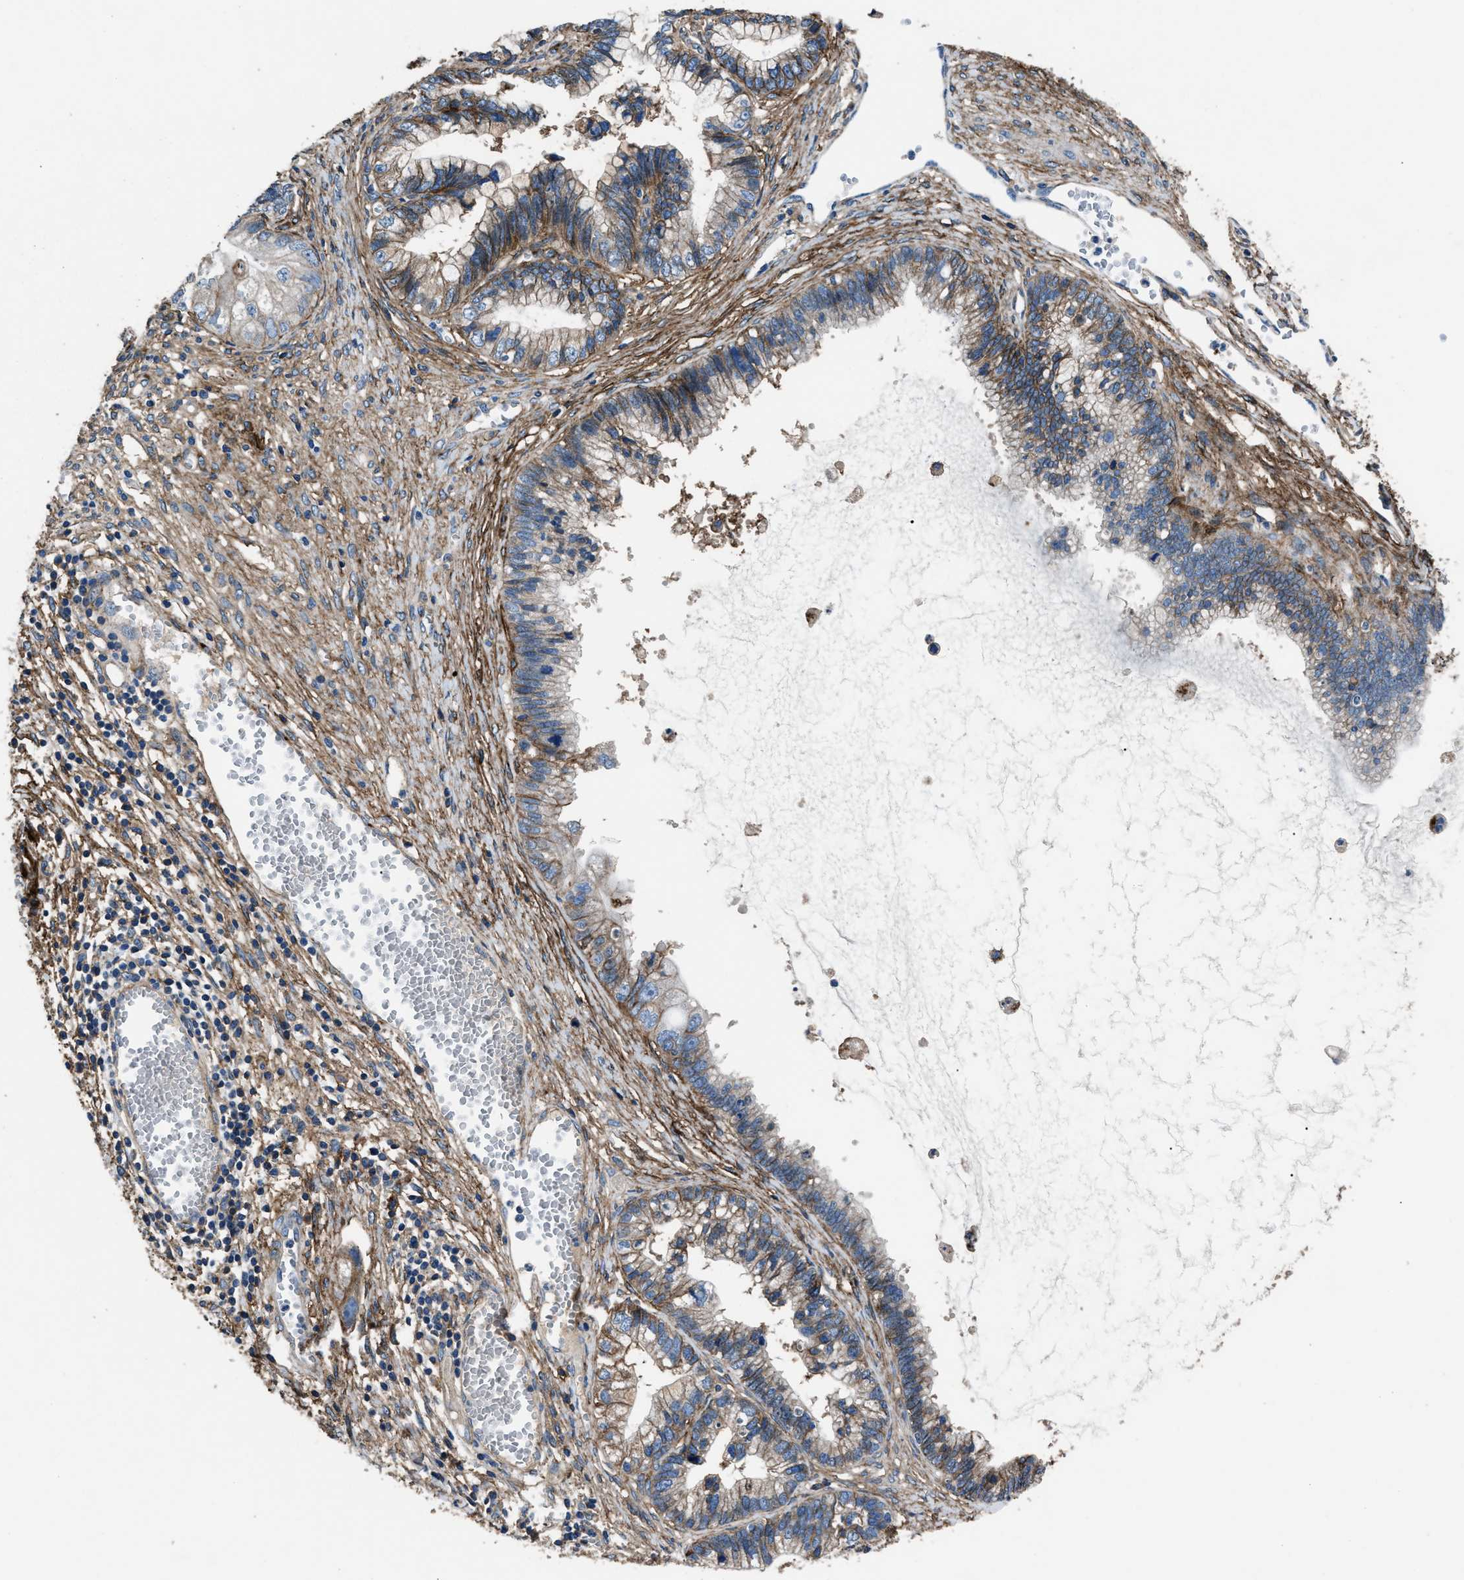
{"staining": {"intensity": "moderate", "quantity": "25%-75%", "location": "cytoplasmic/membranous"}, "tissue": "cervical cancer", "cell_type": "Tumor cells", "image_type": "cancer", "snomed": [{"axis": "morphology", "description": "Adenocarcinoma, NOS"}, {"axis": "topography", "description": "Cervix"}], "caption": "Protein expression by immunohistochemistry (IHC) exhibits moderate cytoplasmic/membranous positivity in about 25%-75% of tumor cells in adenocarcinoma (cervical). (brown staining indicates protein expression, while blue staining denotes nuclei).", "gene": "CD276", "patient": {"sex": "female", "age": 44}}